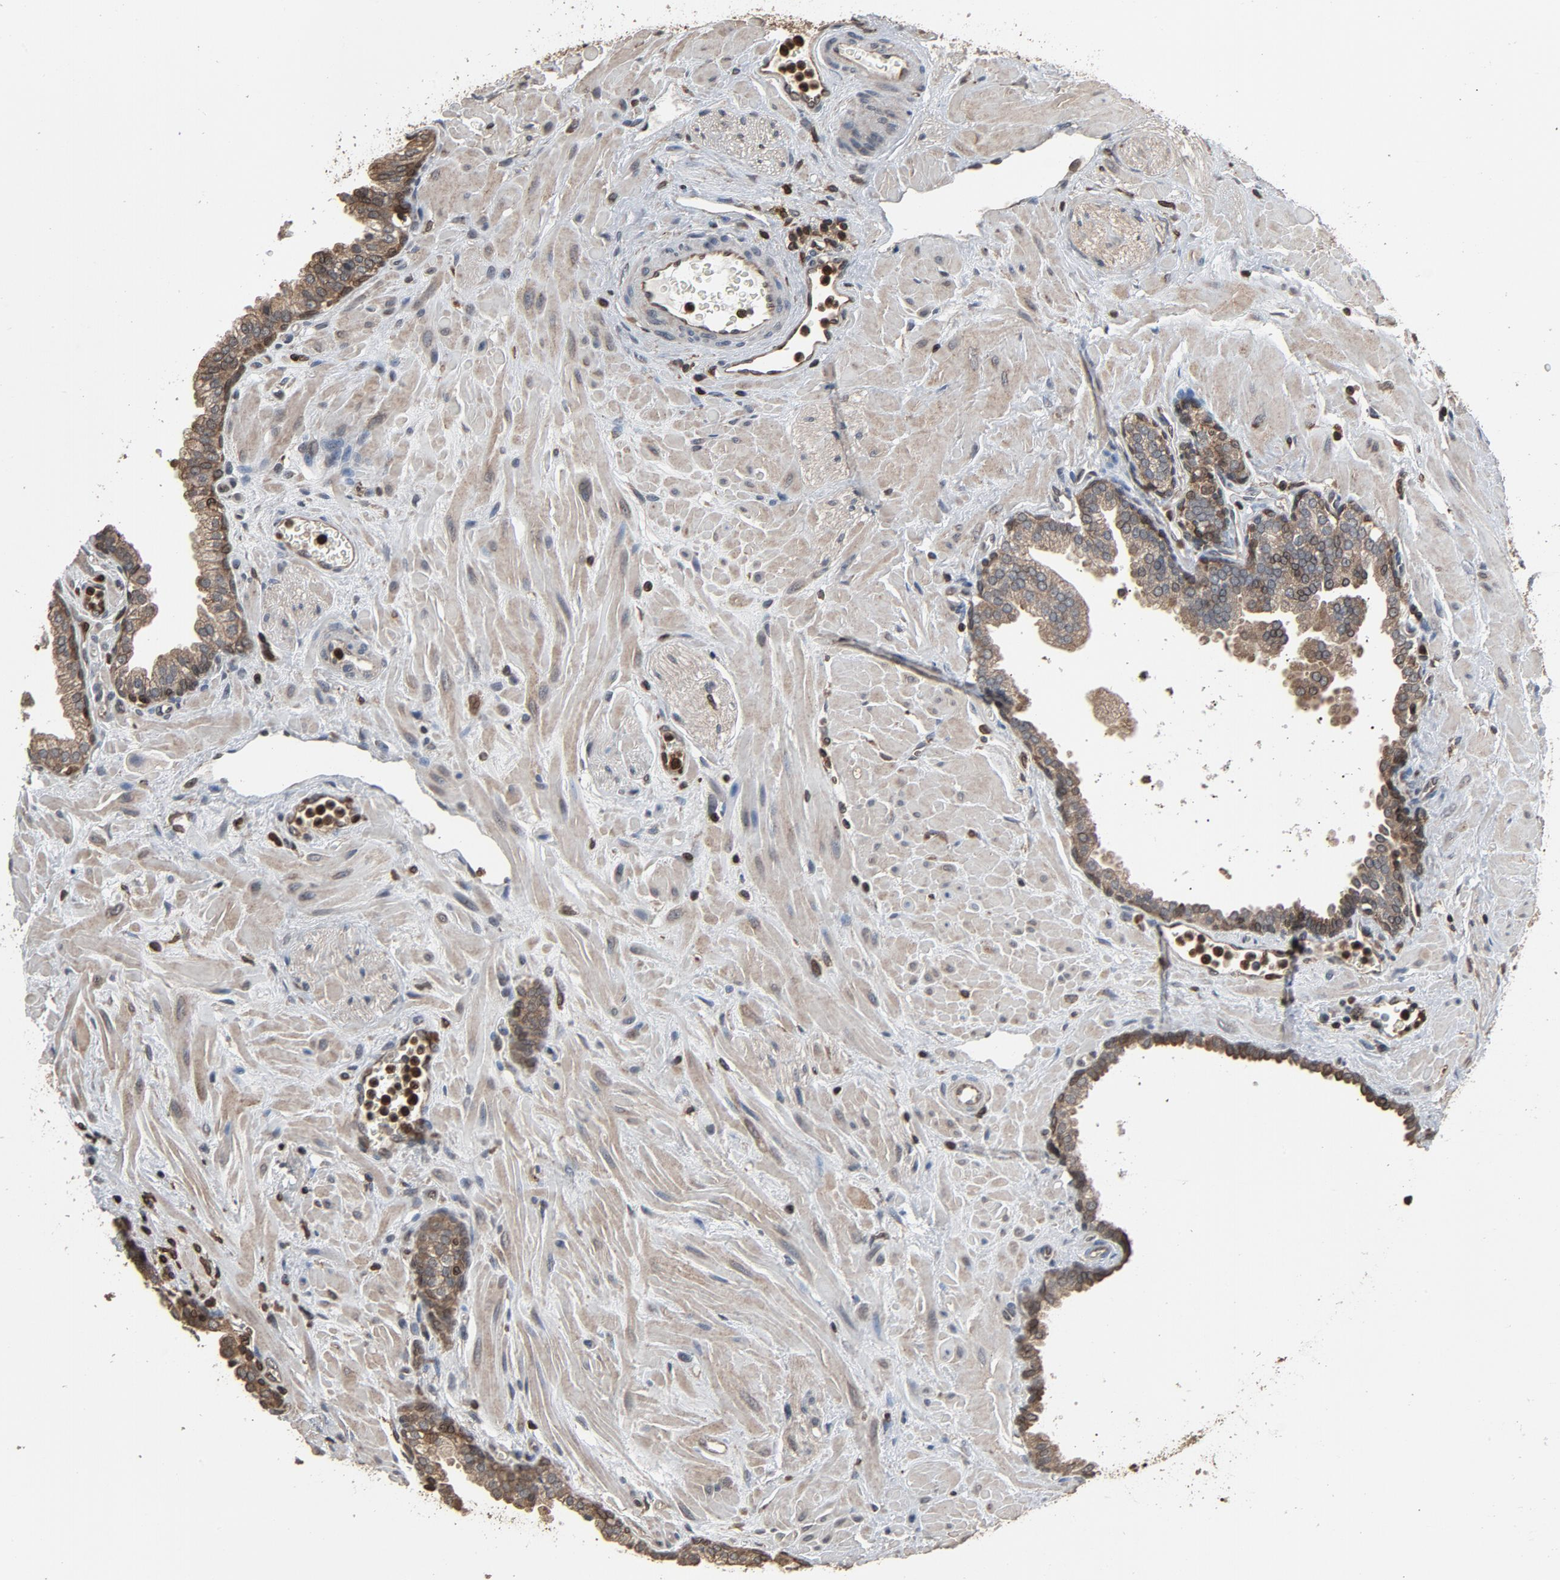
{"staining": {"intensity": "weak", "quantity": "25%-75%", "location": "cytoplasmic/membranous,nuclear"}, "tissue": "prostate", "cell_type": "Glandular cells", "image_type": "normal", "snomed": [{"axis": "morphology", "description": "Normal tissue, NOS"}, {"axis": "topography", "description": "Prostate"}], "caption": "Immunohistochemistry histopathology image of benign prostate: prostate stained using IHC exhibits low levels of weak protein expression localized specifically in the cytoplasmic/membranous,nuclear of glandular cells, appearing as a cytoplasmic/membranous,nuclear brown color.", "gene": "UBE2D1", "patient": {"sex": "male", "age": 60}}